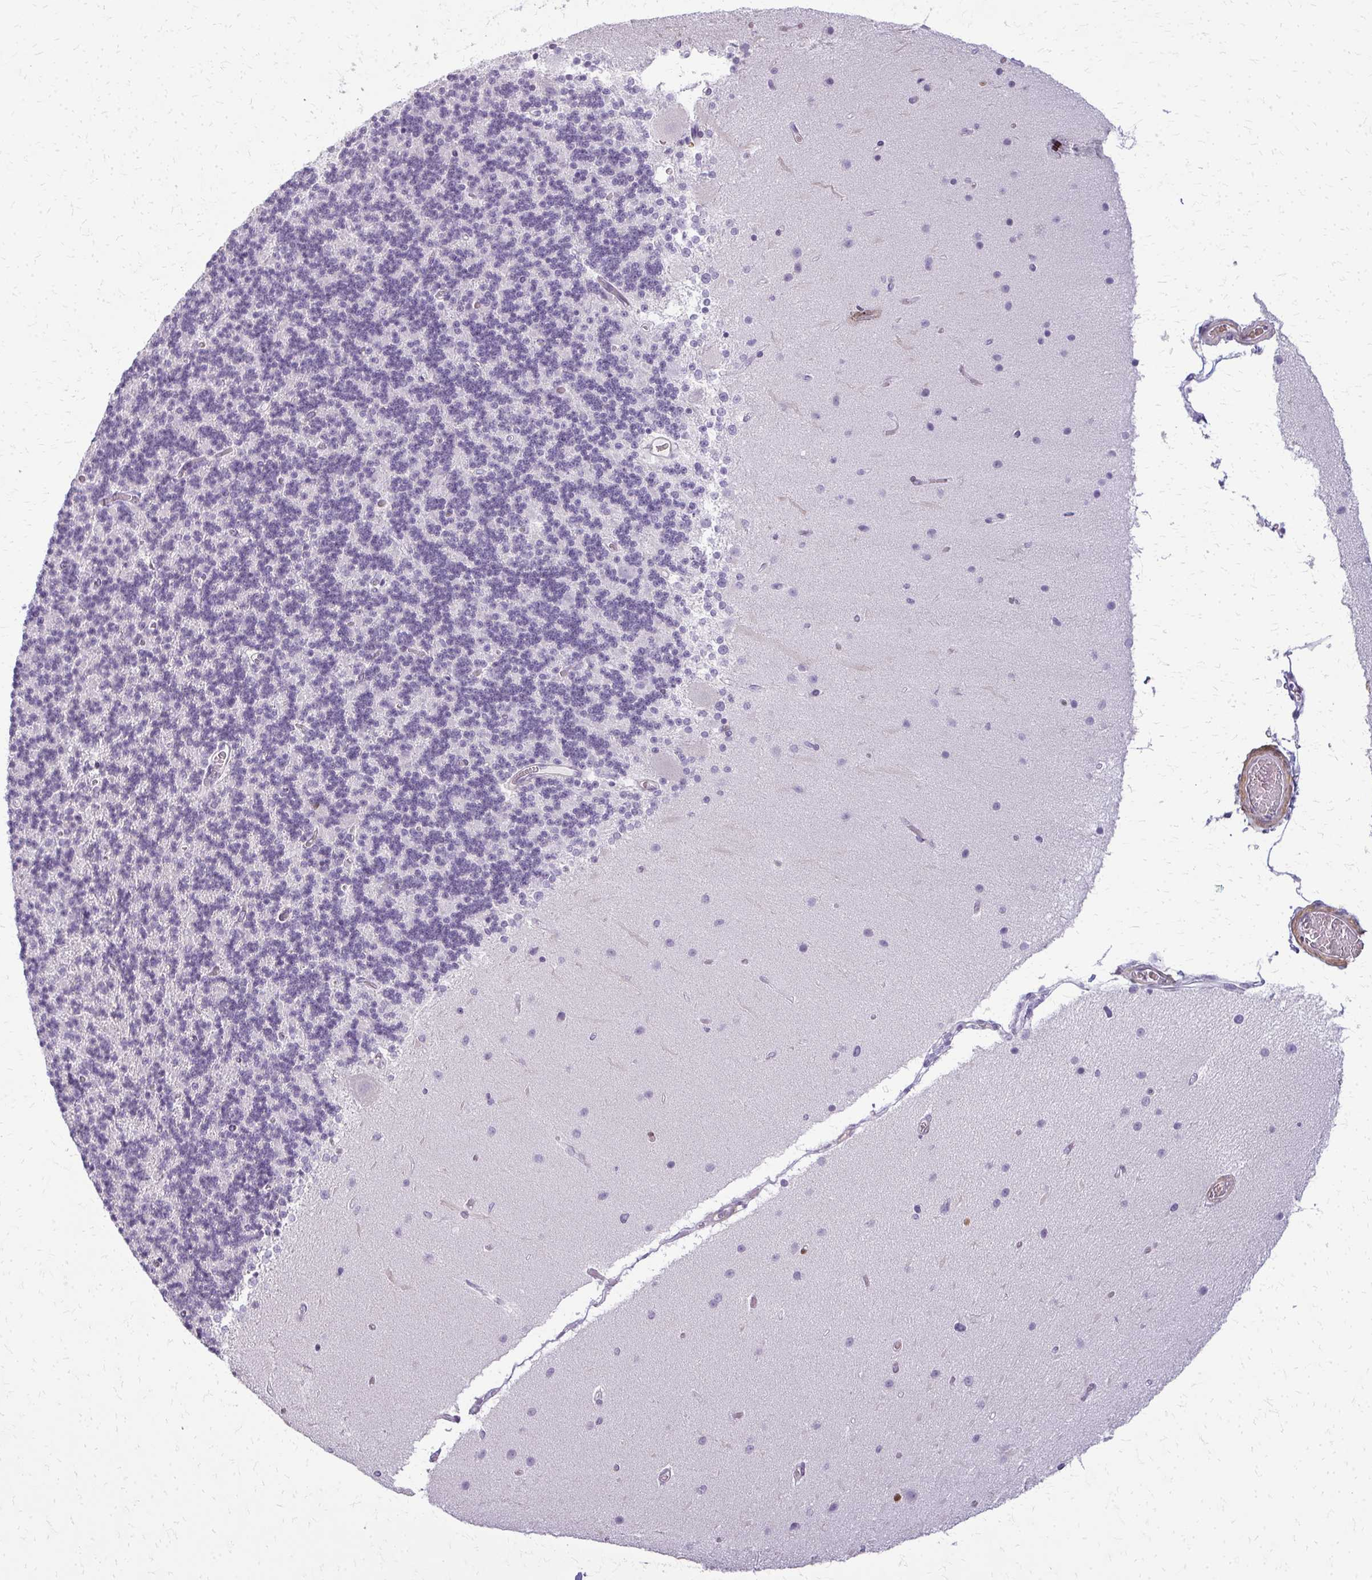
{"staining": {"intensity": "negative", "quantity": "none", "location": "none"}, "tissue": "cerebellum", "cell_type": "Cells in granular layer", "image_type": "normal", "snomed": [{"axis": "morphology", "description": "Normal tissue, NOS"}, {"axis": "topography", "description": "Cerebellum"}], "caption": "This is a photomicrograph of IHC staining of benign cerebellum, which shows no positivity in cells in granular layer.", "gene": "CA3", "patient": {"sex": "female", "age": 54}}